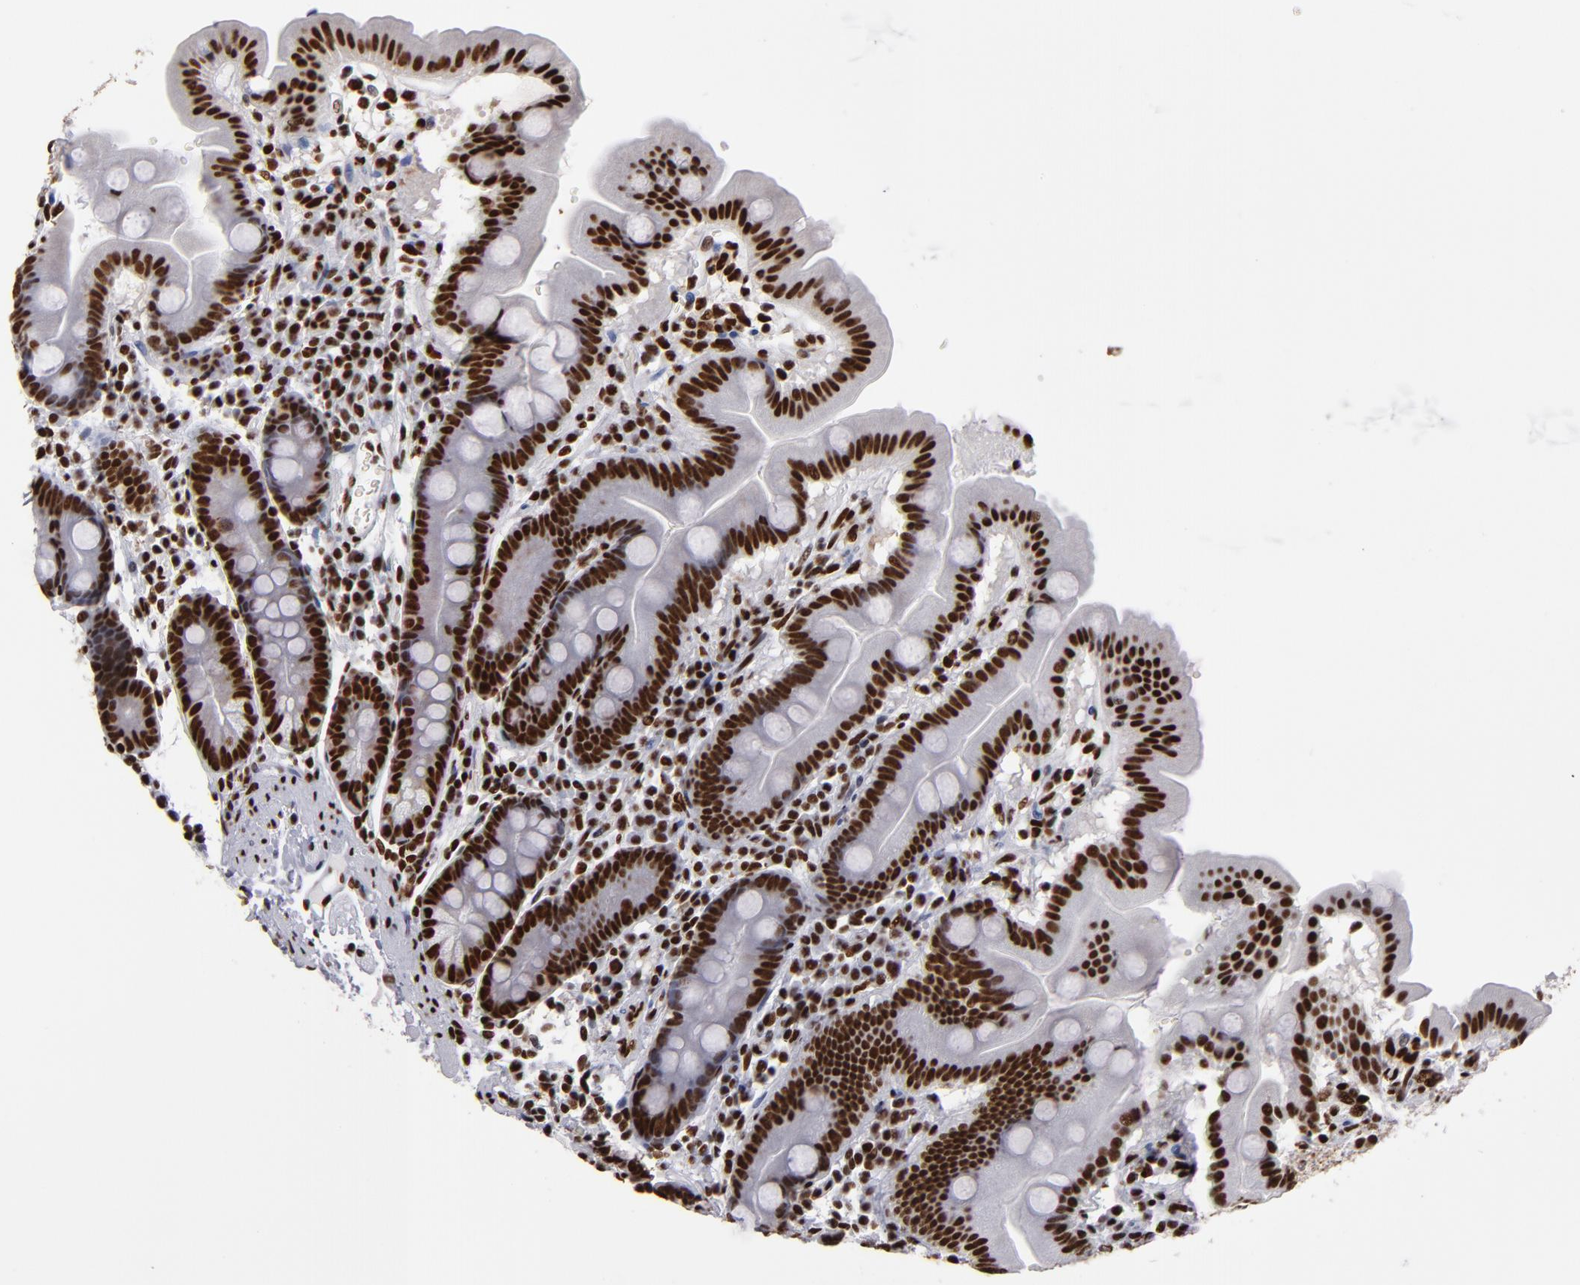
{"staining": {"intensity": "strong", "quantity": ">75%", "location": "nuclear"}, "tissue": "duodenum", "cell_type": "Glandular cells", "image_type": "normal", "snomed": [{"axis": "morphology", "description": "Normal tissue, NOS"}, {"axis": "topography", "description": "Duodenum"}], "caption": "This micrograph exhibits IHC staining of normal duodenum, with high strong nuclear expression in about >75% of glandular cells.", "gene": "MRE11", "patient": {"sex": "male", "age": 50}}